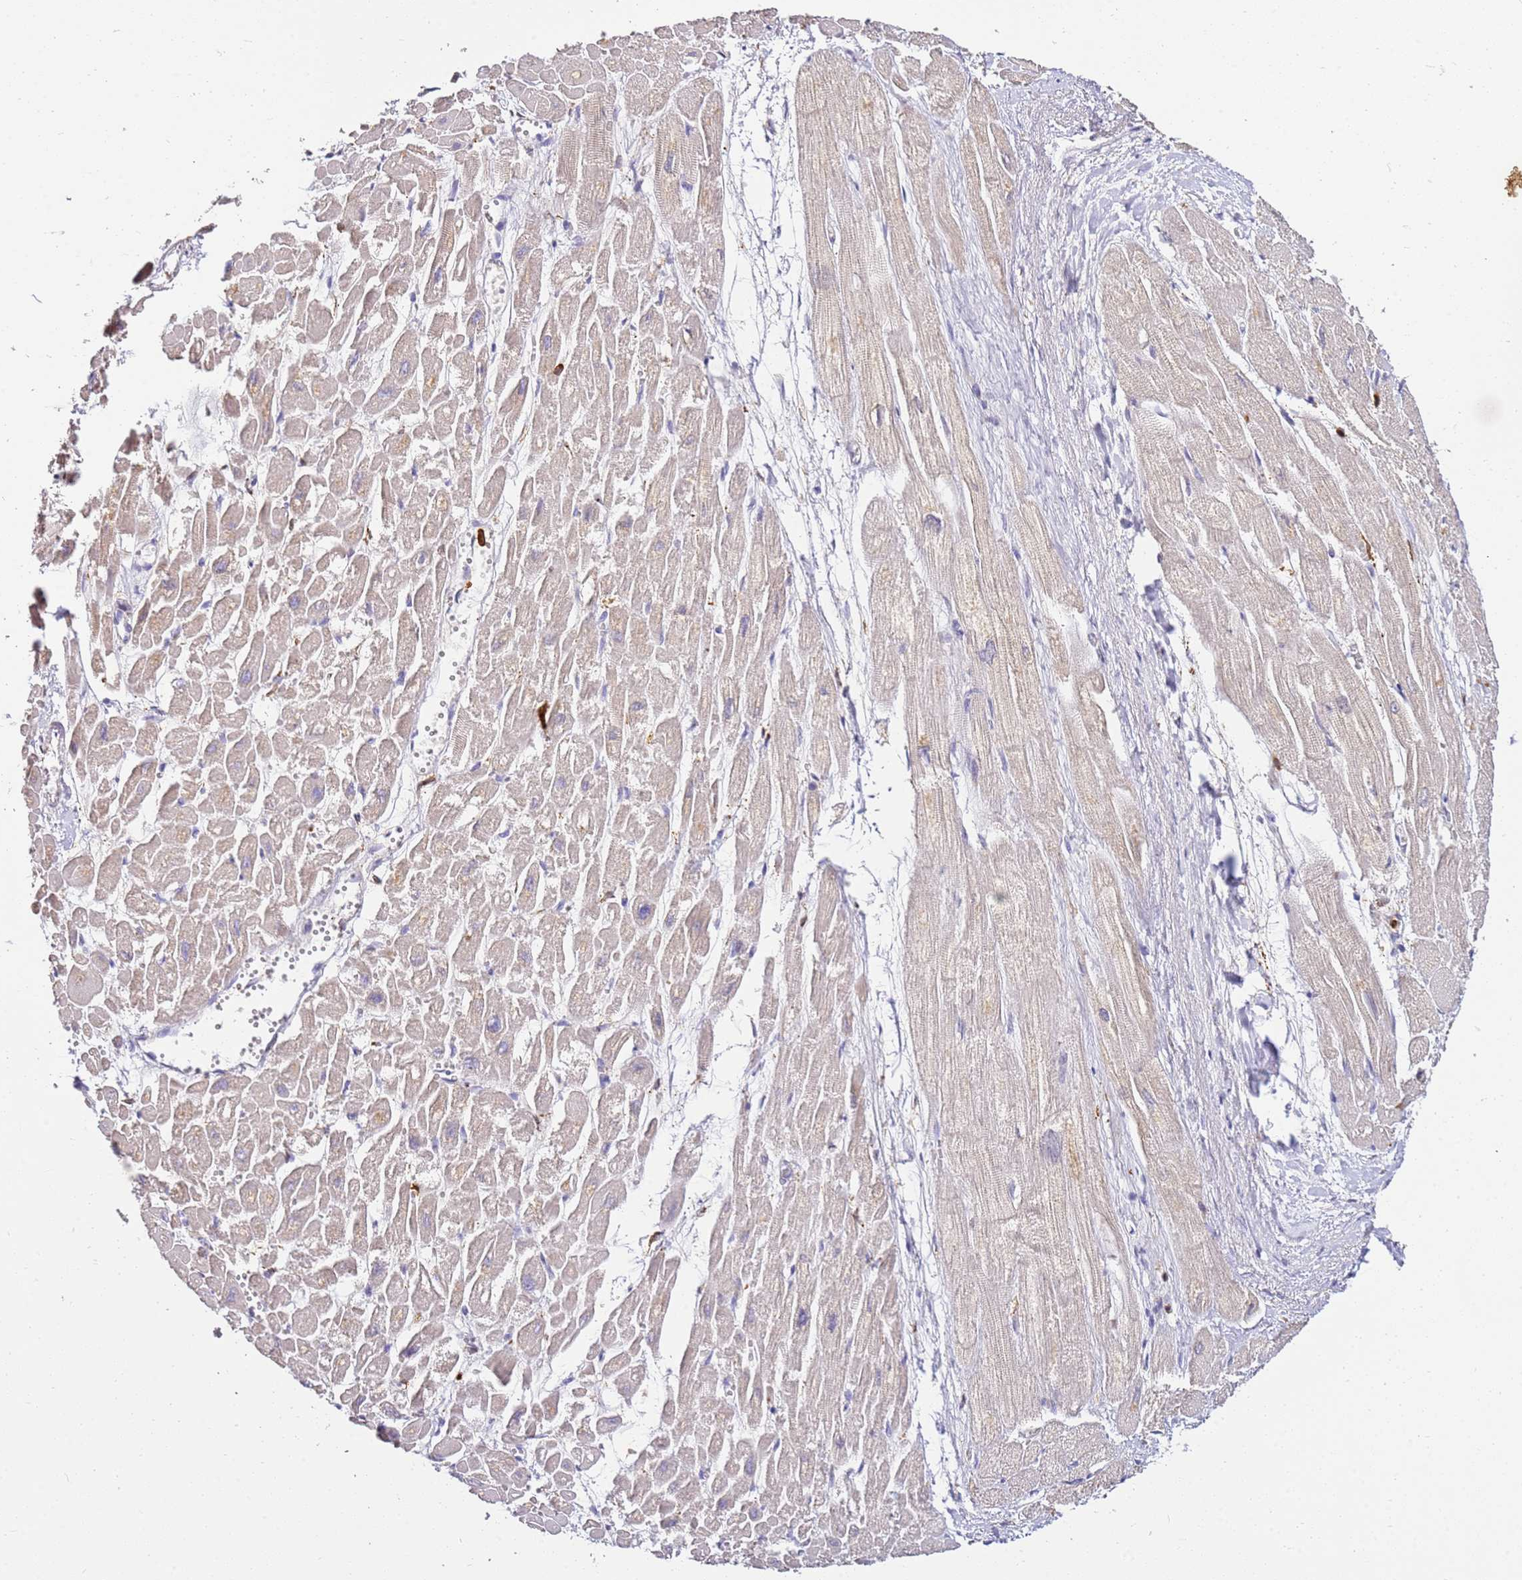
{"staining": {"intensity": "negative", "quantity": "none", "location": "none"}, "tissue": "heart muscle", "cell_type": "Cardiomyocytes", "image_type": "normal", "snomed": [{"axis": "morphology", "description": "Normal tissue, NOS"}, {"axis": "topography", "description": "Heart"}], "caption": "Immunohistochemical staining of benign human heart muscle reveals no significant staining in cardiomyocytes. (DAB (3,3'-diaminobenzidine) immunohistochemistry with hematoxylin counter stain).", "gene": "CORO1A", "patient": {"sex": "male", "age": 54}}